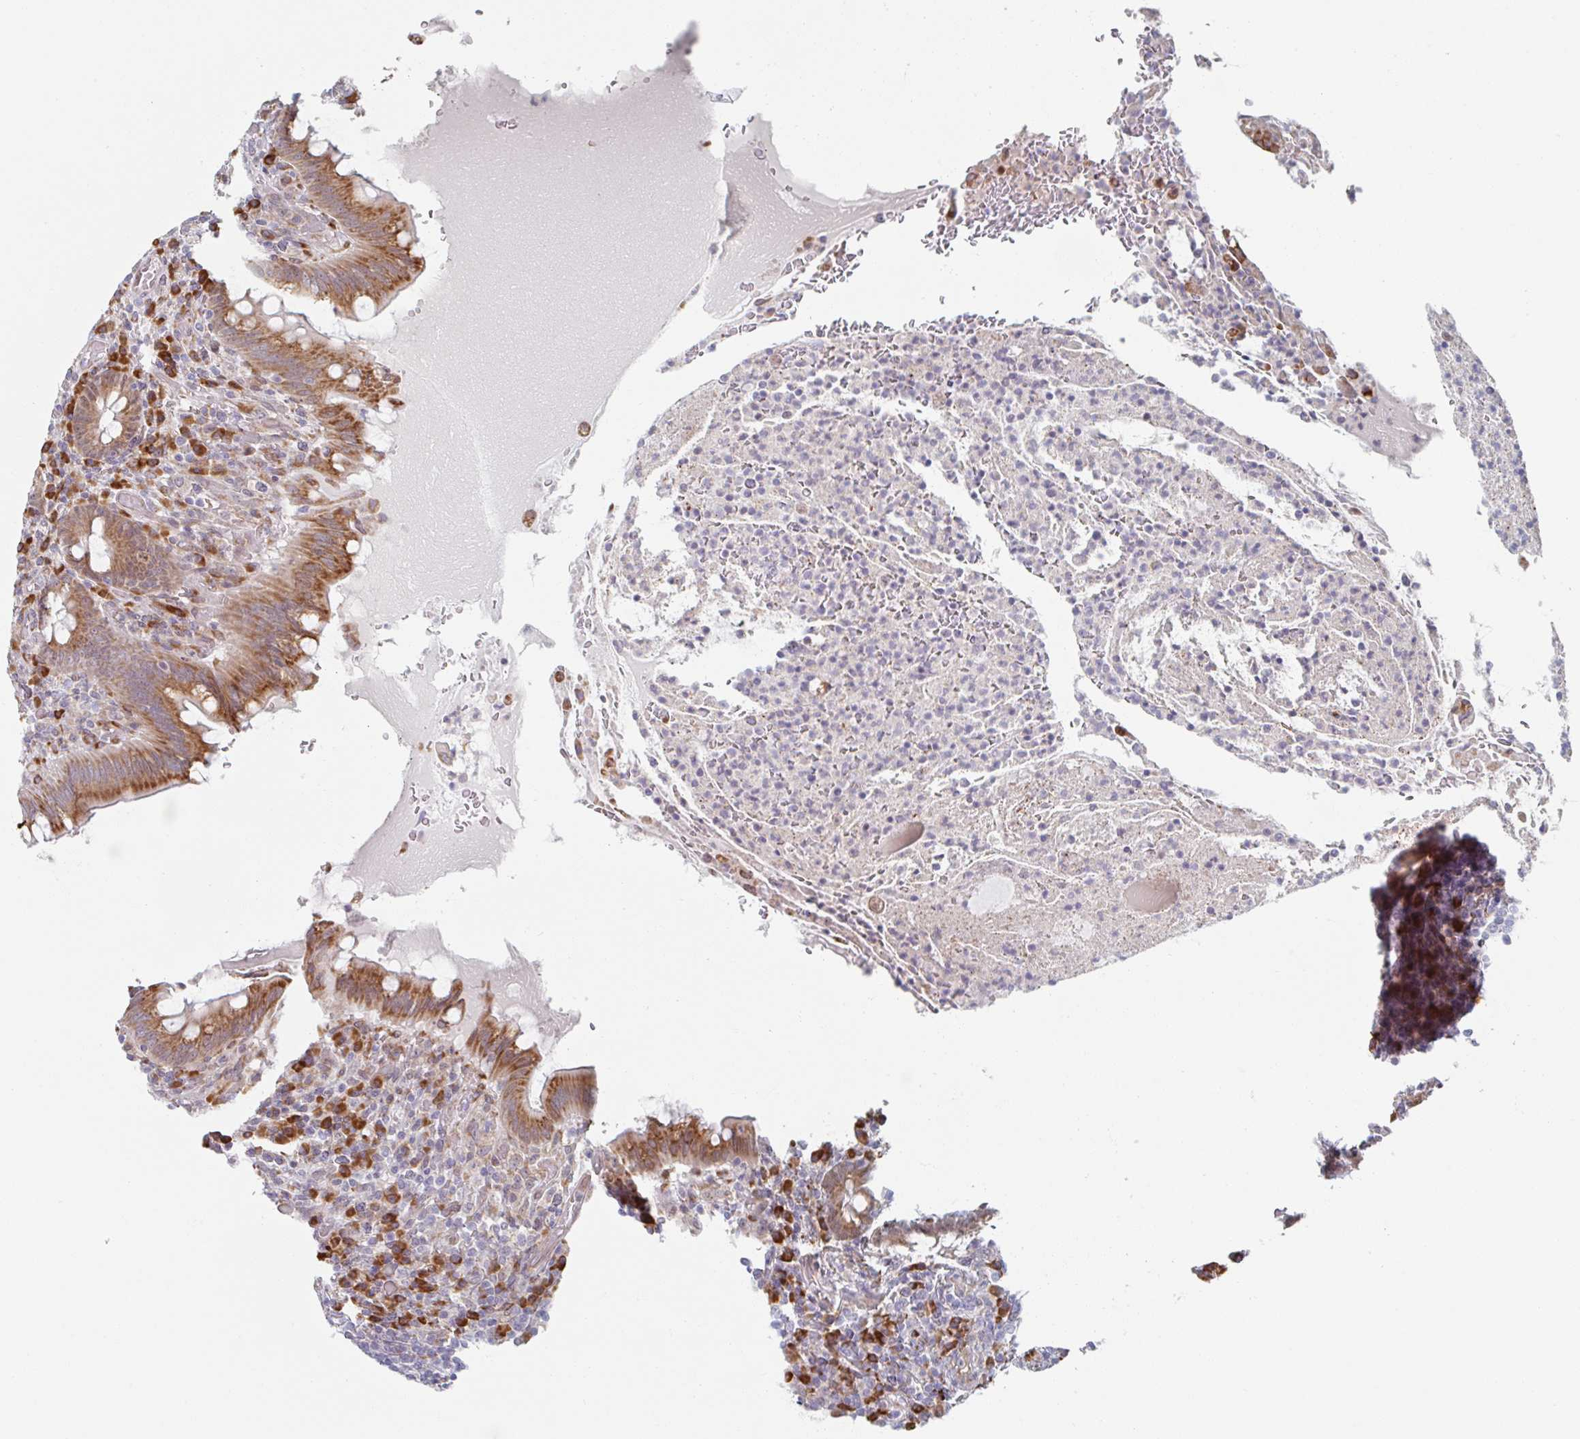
{"staining": {"intensity": "moderate", "quantity": ">75%", "location": "cytoplasmic/membranous"}, "tissue": "appendix", "cell_type": "Glandular cells", "image_type": "normal", "snomed": [{"axis": "morphology", "description": "Normal tissue, NOS"}, {"axis": "topography", "description": "Appendix"}], "caption": "Benign appendix demonstrates moderate cytoplasmic/membranous staining in approximately >75% of glandular cells, visualized by immunohistochemistry.", "gene": "TRAPPC10", "patient": {"sex": "female", "age": 43}}